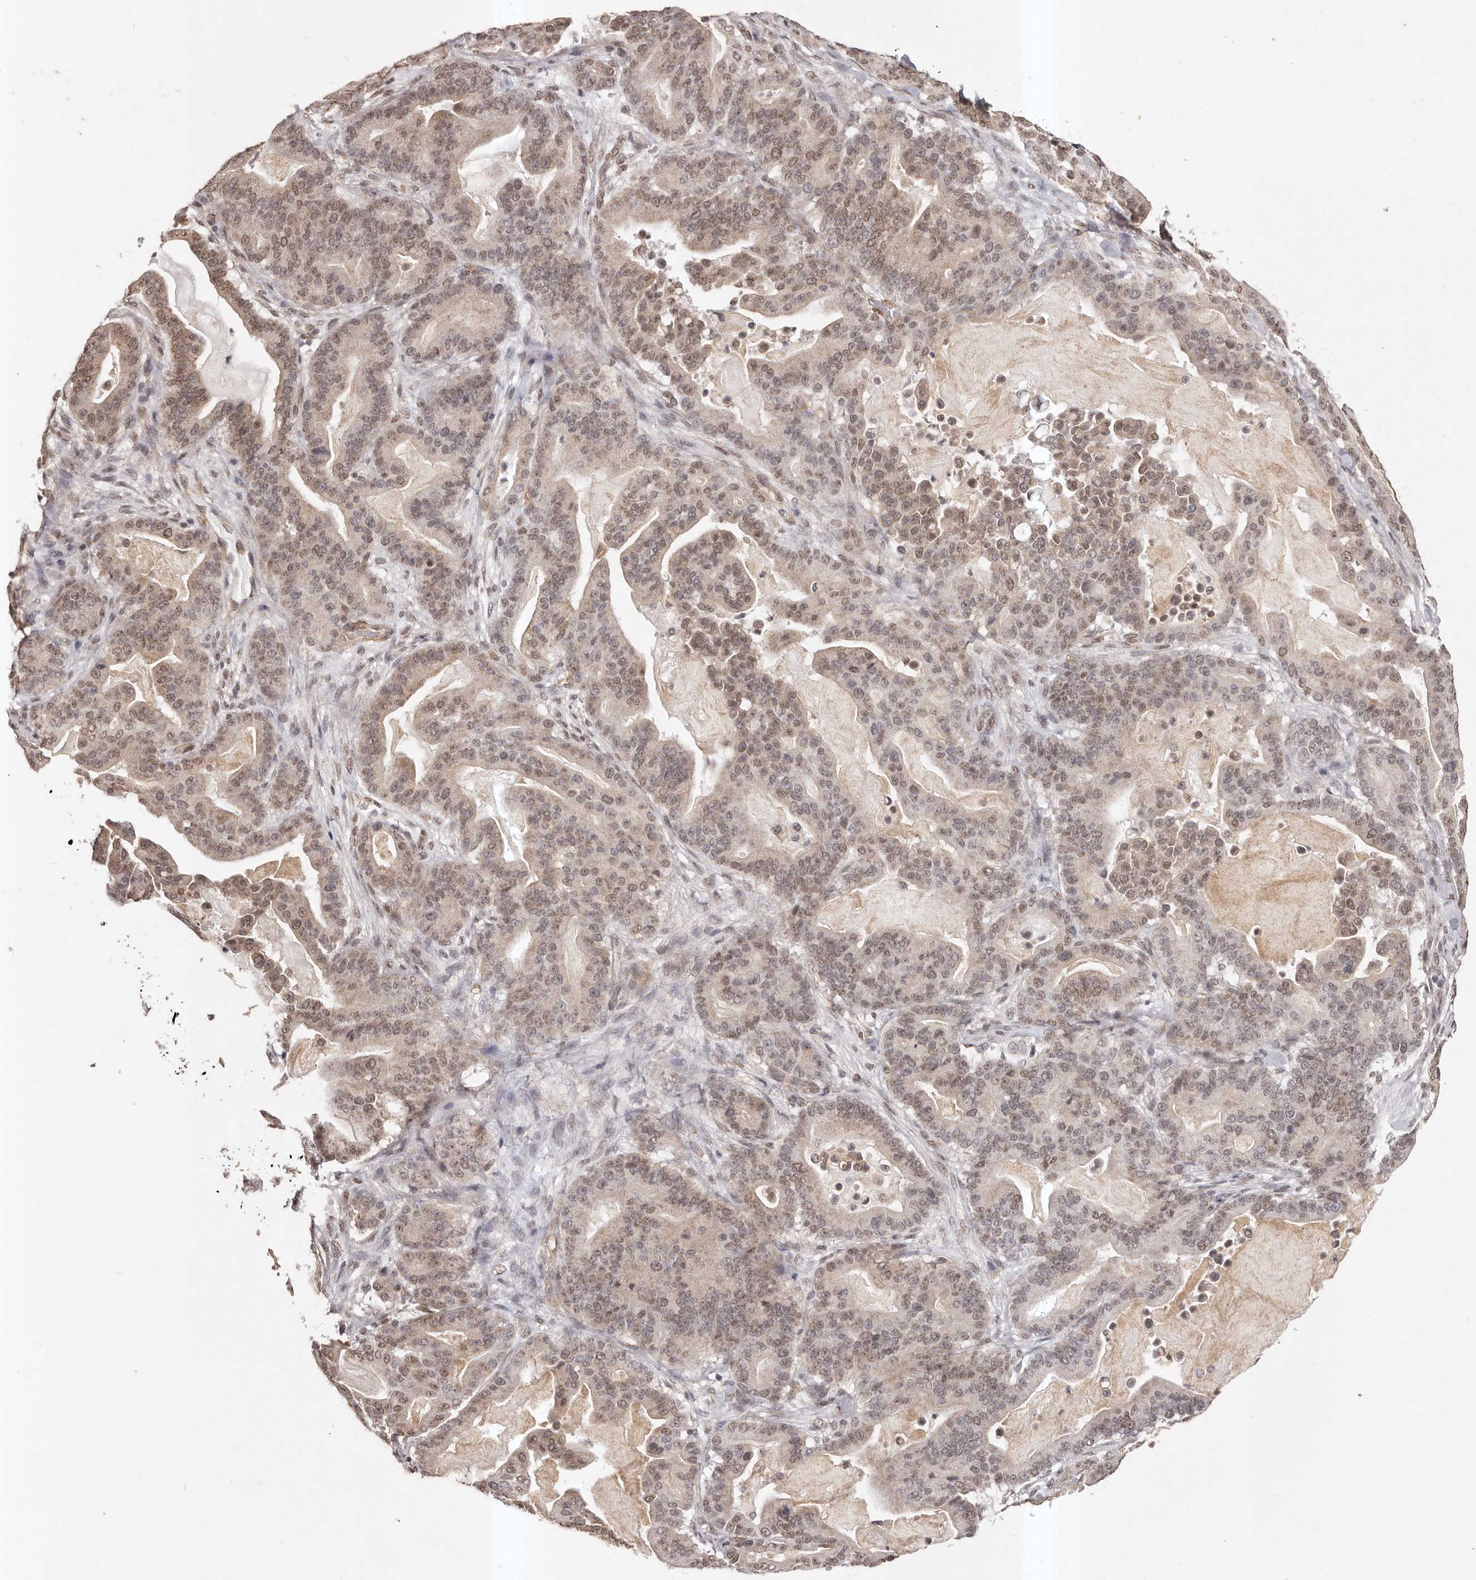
{"staining": {"intensity": "moderate", "quantity": ">75%", "location": "nuclear"}, "tissue": "pancreatic cancer", "cell_type": "Tumor cells", "image_type": "cancer", "snomed": [{"axis": "morphology", "description": "Adenocarcinoma, NOS"}, {"axis": "topography", "description": "Pancreas"}], "caption": "The image displays staining of pancreatic cancer, revealing moderate nuclear protein expression (brown color) within tumor cells.", "gene": "RPS6KA5", "patient": {"sex": "male", "age": 63}}